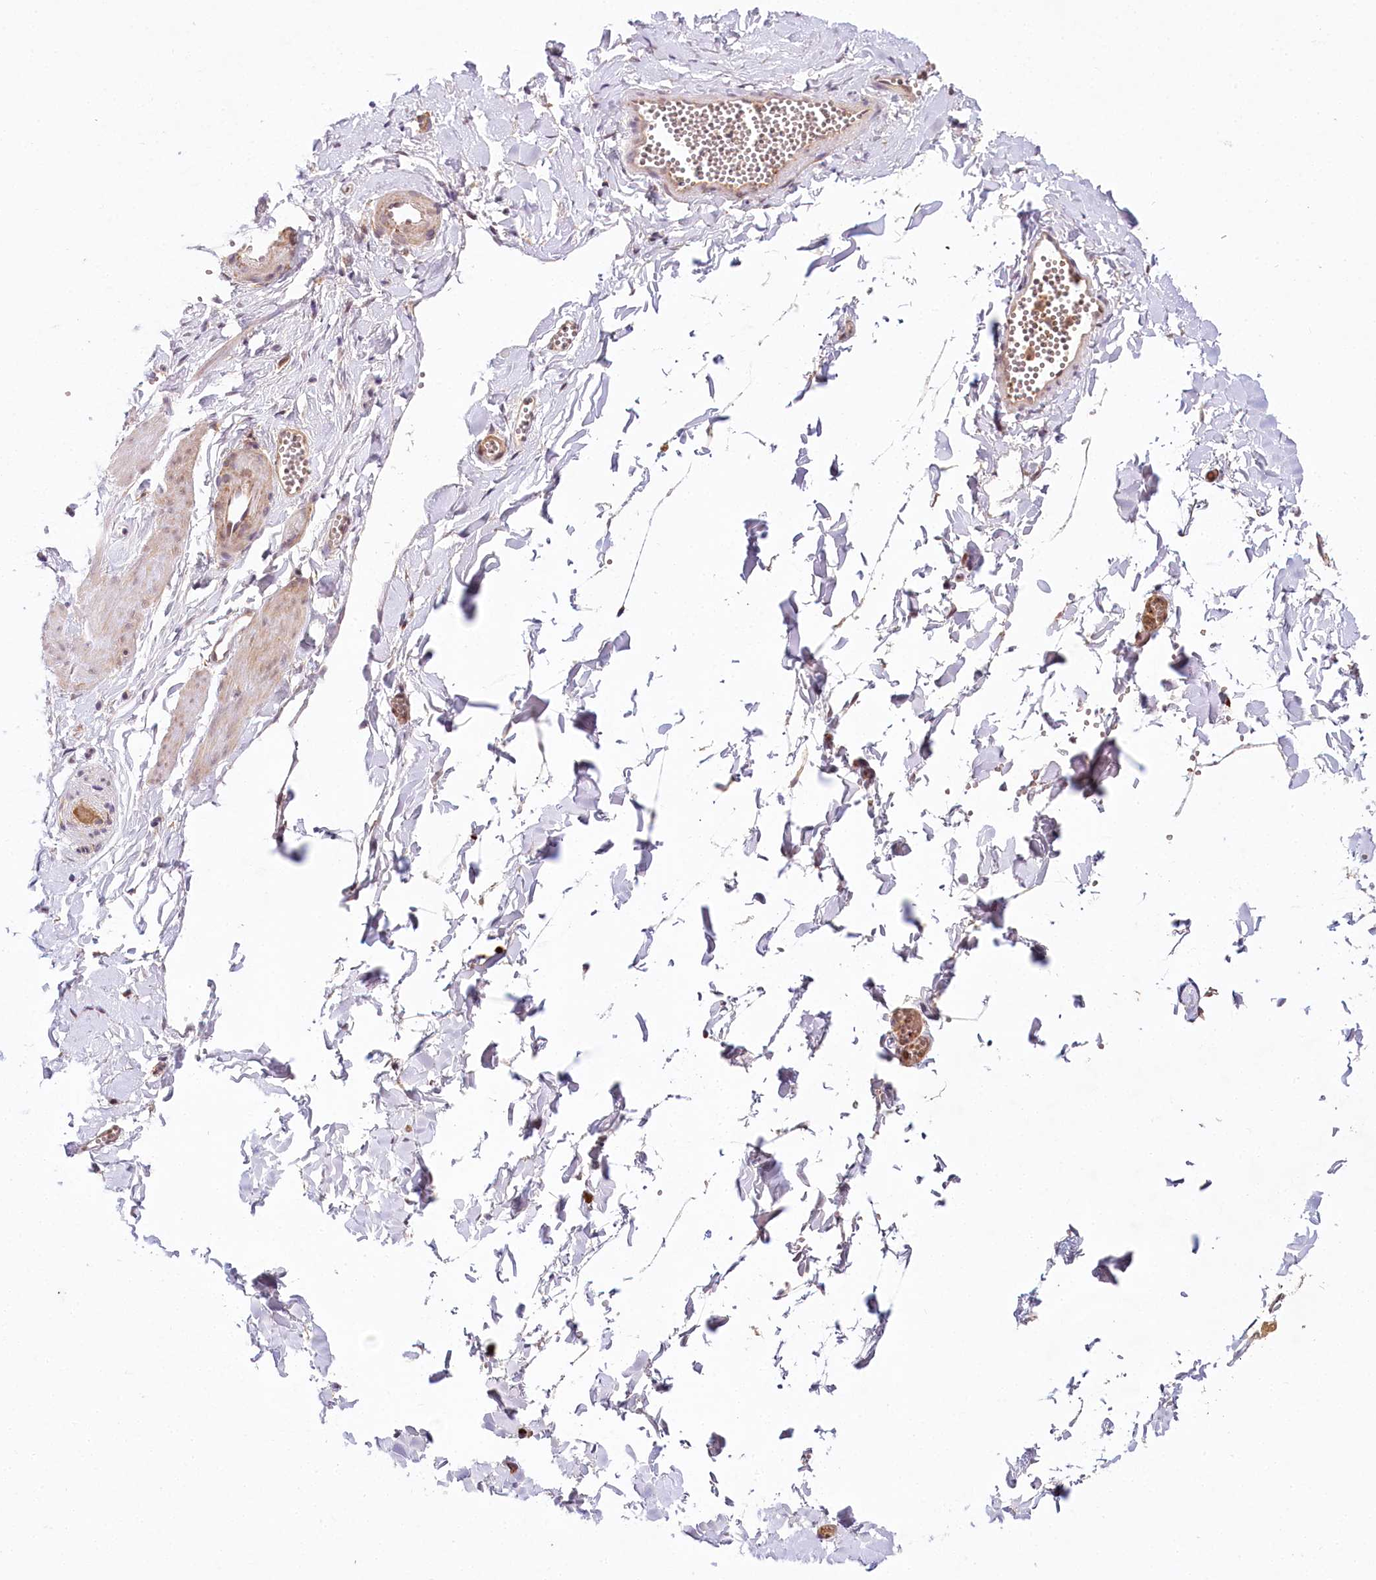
{"staining": {"intensity": "moderate", "quantity": "25%-75%", "location": "cytoplasmic/membranous"}, "tissue": "adipose tissue", "cell_type": "Adipocytes", "image_type": "normal", "snomed": [{"axis": "morphology", "description": "Normal tissue, NOS"}, {"axis": "topography", "description": "Gallbladder"}, {"axis": "topography", "description": "Peripheral nerve tissue"}], "caption": "Brown immunohistochemical staining in normal adipose tissue displays moderate cytoplasmic/membranous staining in approximately 25%-75% of adipocytes. (DAB (3,3'-diaminobenzidine) IHC with brightfield microscopy, high magnification).", "gene": "TUBGCP2", "patient": {"sex": "male", "age": 38}}